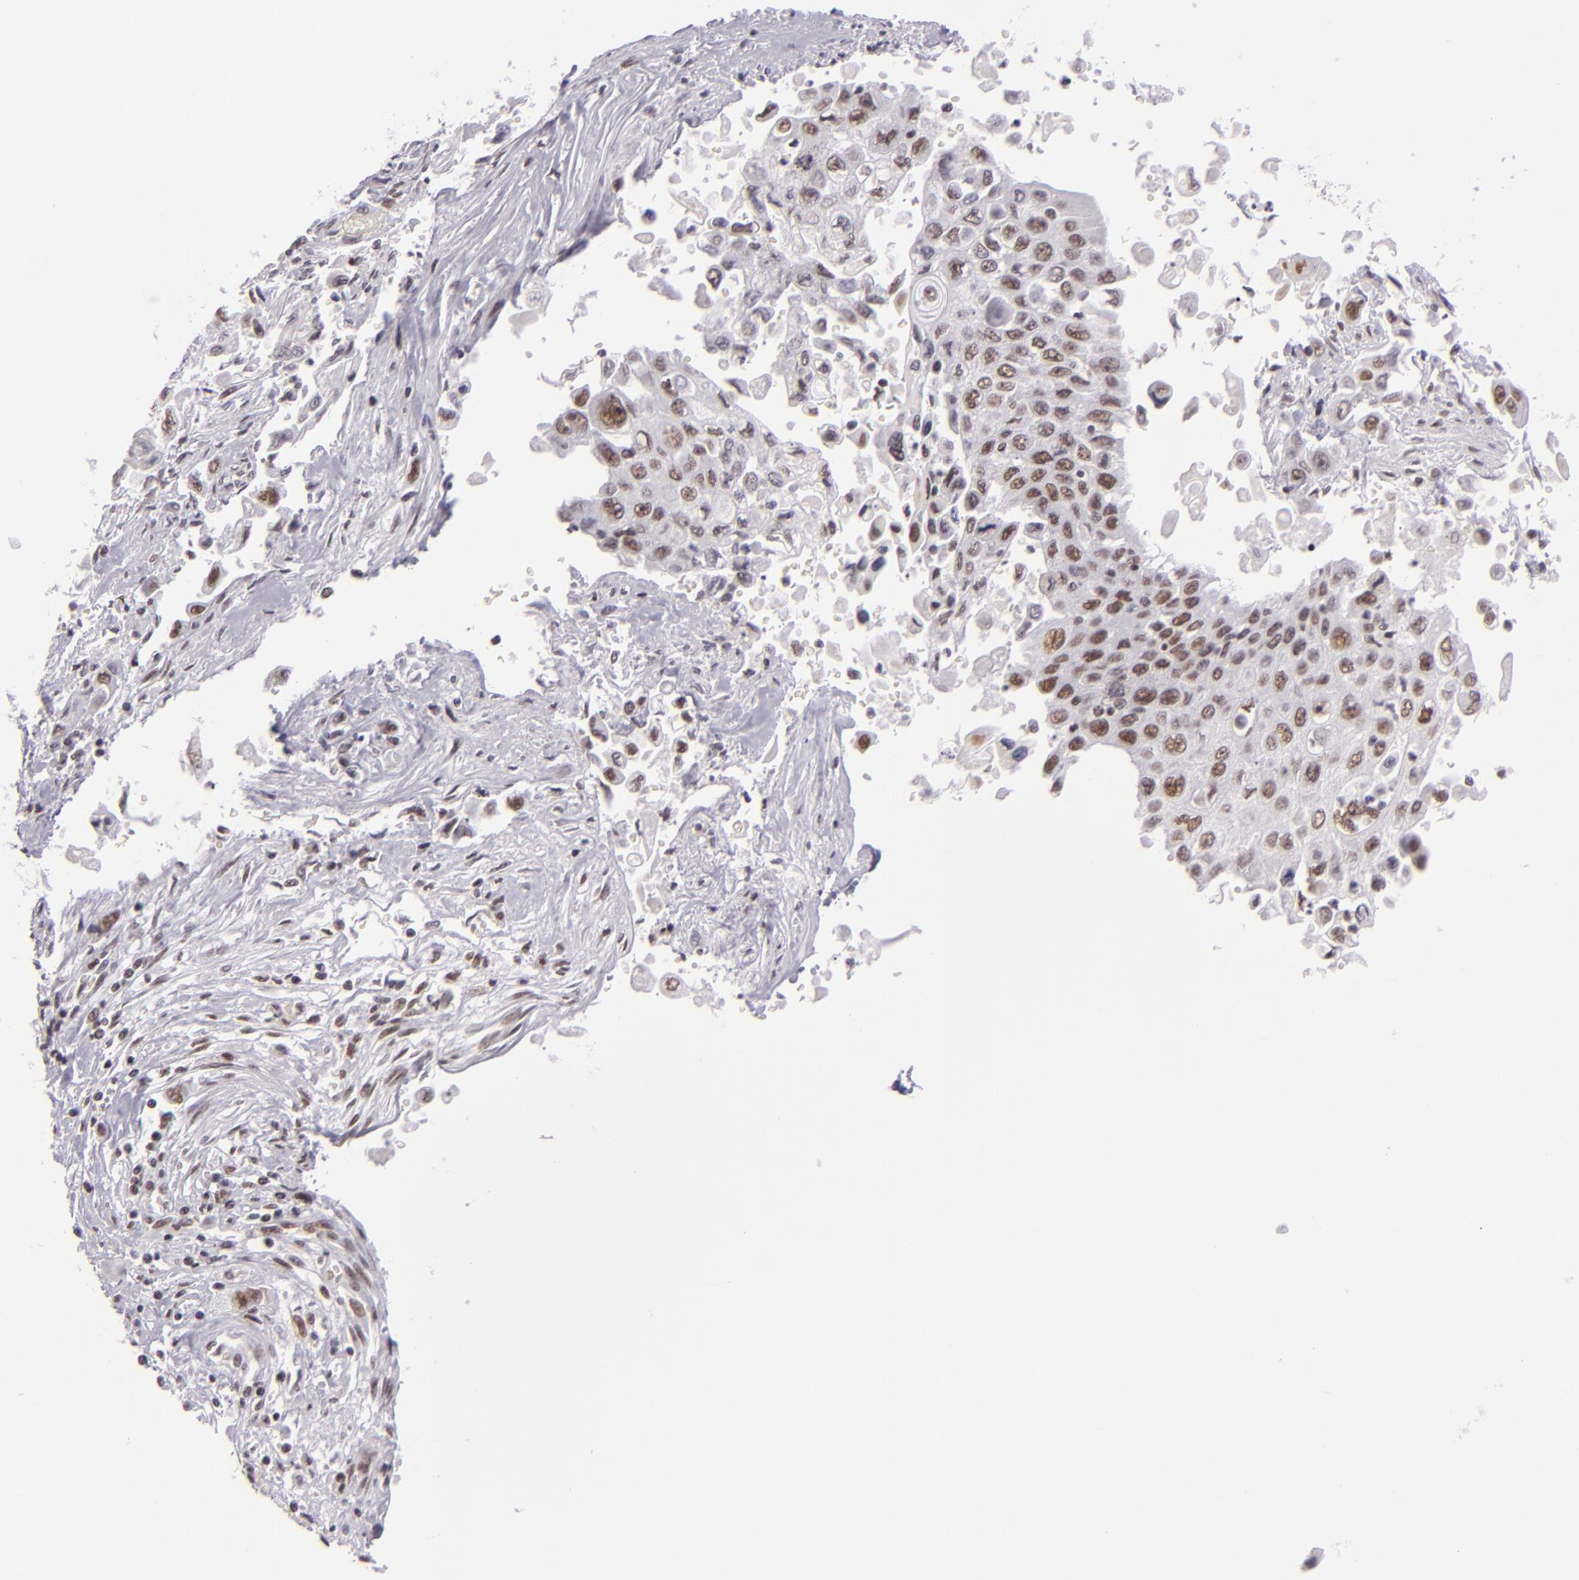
{"staining": {"intensity": "moderate", "quantity": ">75%", "location": "nuclear"}, "tissue": "pancreatic cancer", "cell_type": "Tumor cells", "image_type": "cancer", "snomed": [{"axis": "morphology", "description": "Adenocarcinoma, NOS"}, {"axis": "topography", "description": "Pancreas"}], "caption": "There is medium levels of moderate nuclear staining in tumor cells of adenocarcinoma (pancreatic), as demonstrated by immunohistochemical staining (brown color).", "gene": "BRD8", "patient": {"sex": "male", "age": 70}}